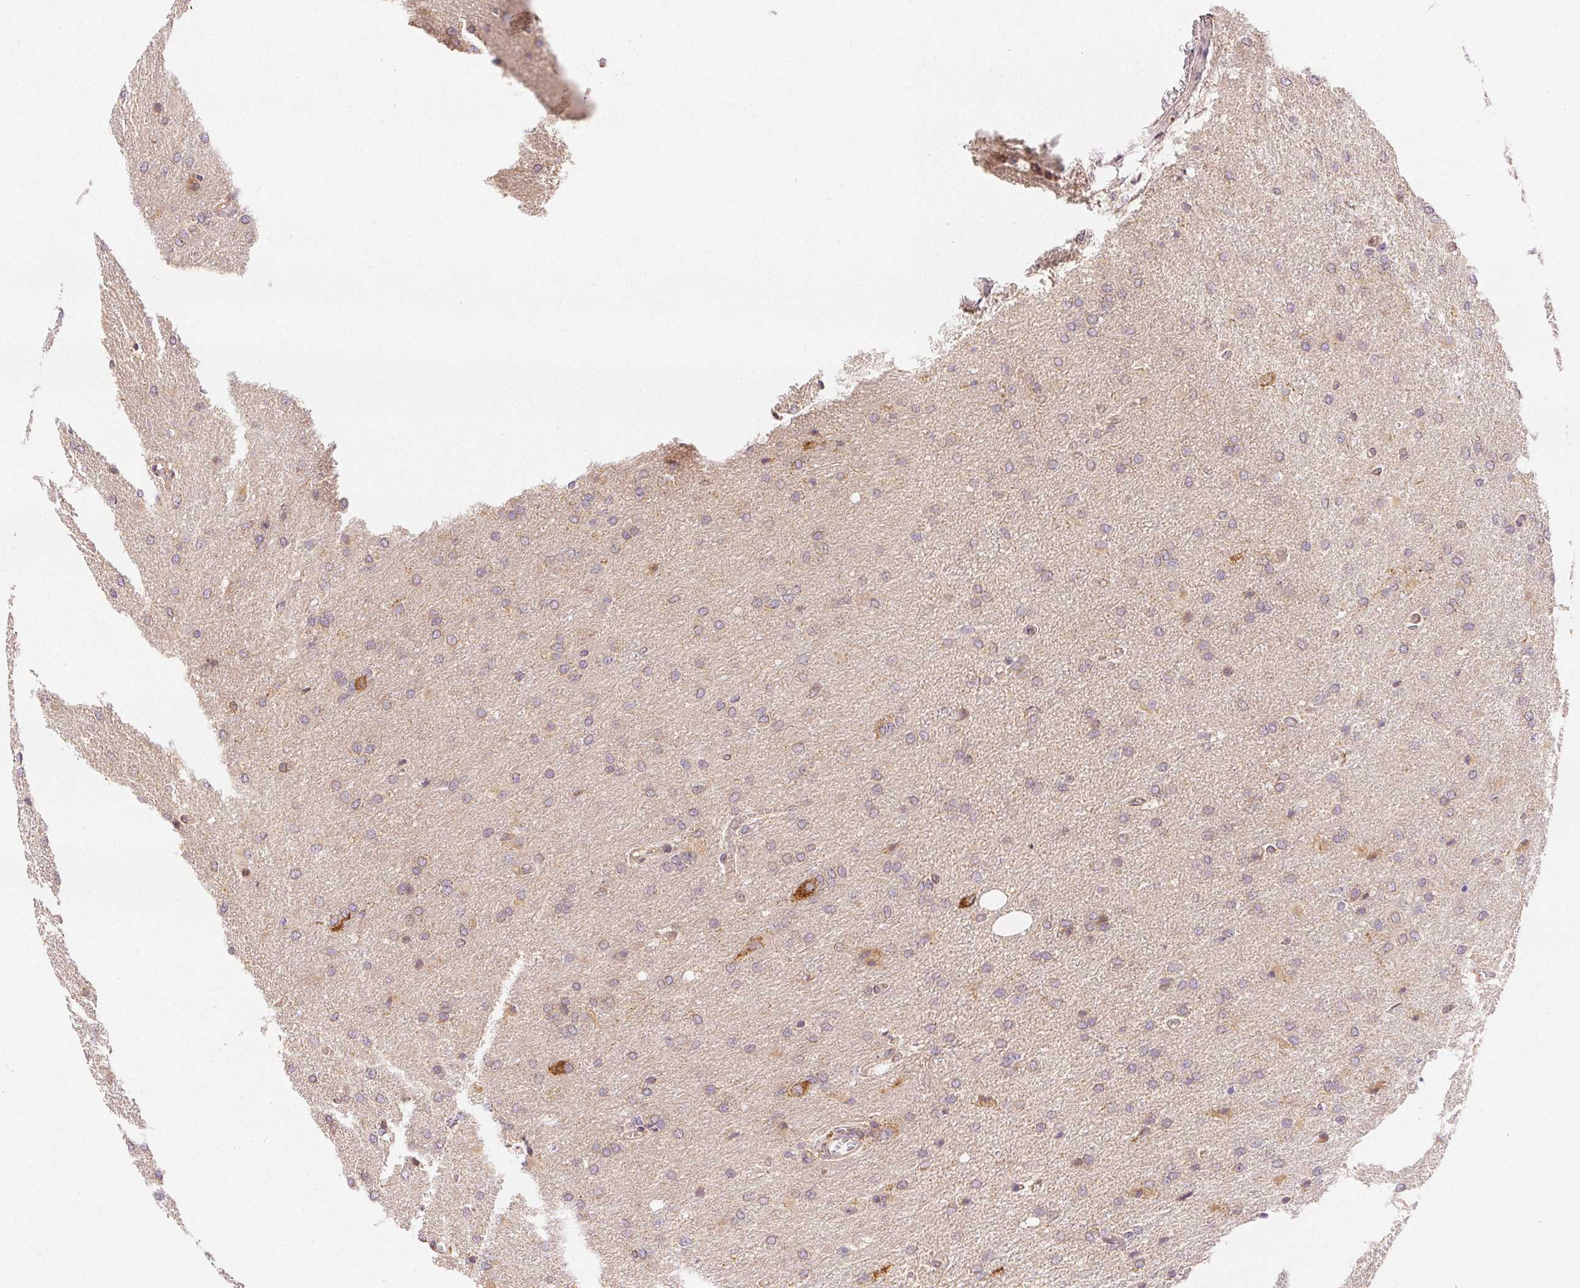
{"staining": {"intensity": "negative", "quantity": "none", "location": "none"}, "tissue": "glioma", "cell_type": "Tumor cells", "image_type": "cancer", "snomed": [{"axis": "morphology", "description": "Glioma, malignant, High grade"}, {"axis": "topography", "description": "Brain"}], "caption": "This is a photomicrograph of IHC staining of malignant glioma (high-grade), which shows no positivity in tumor cells.", "gene": "SEZ6L2", "patient": {"sex": "male", "age": 68}}